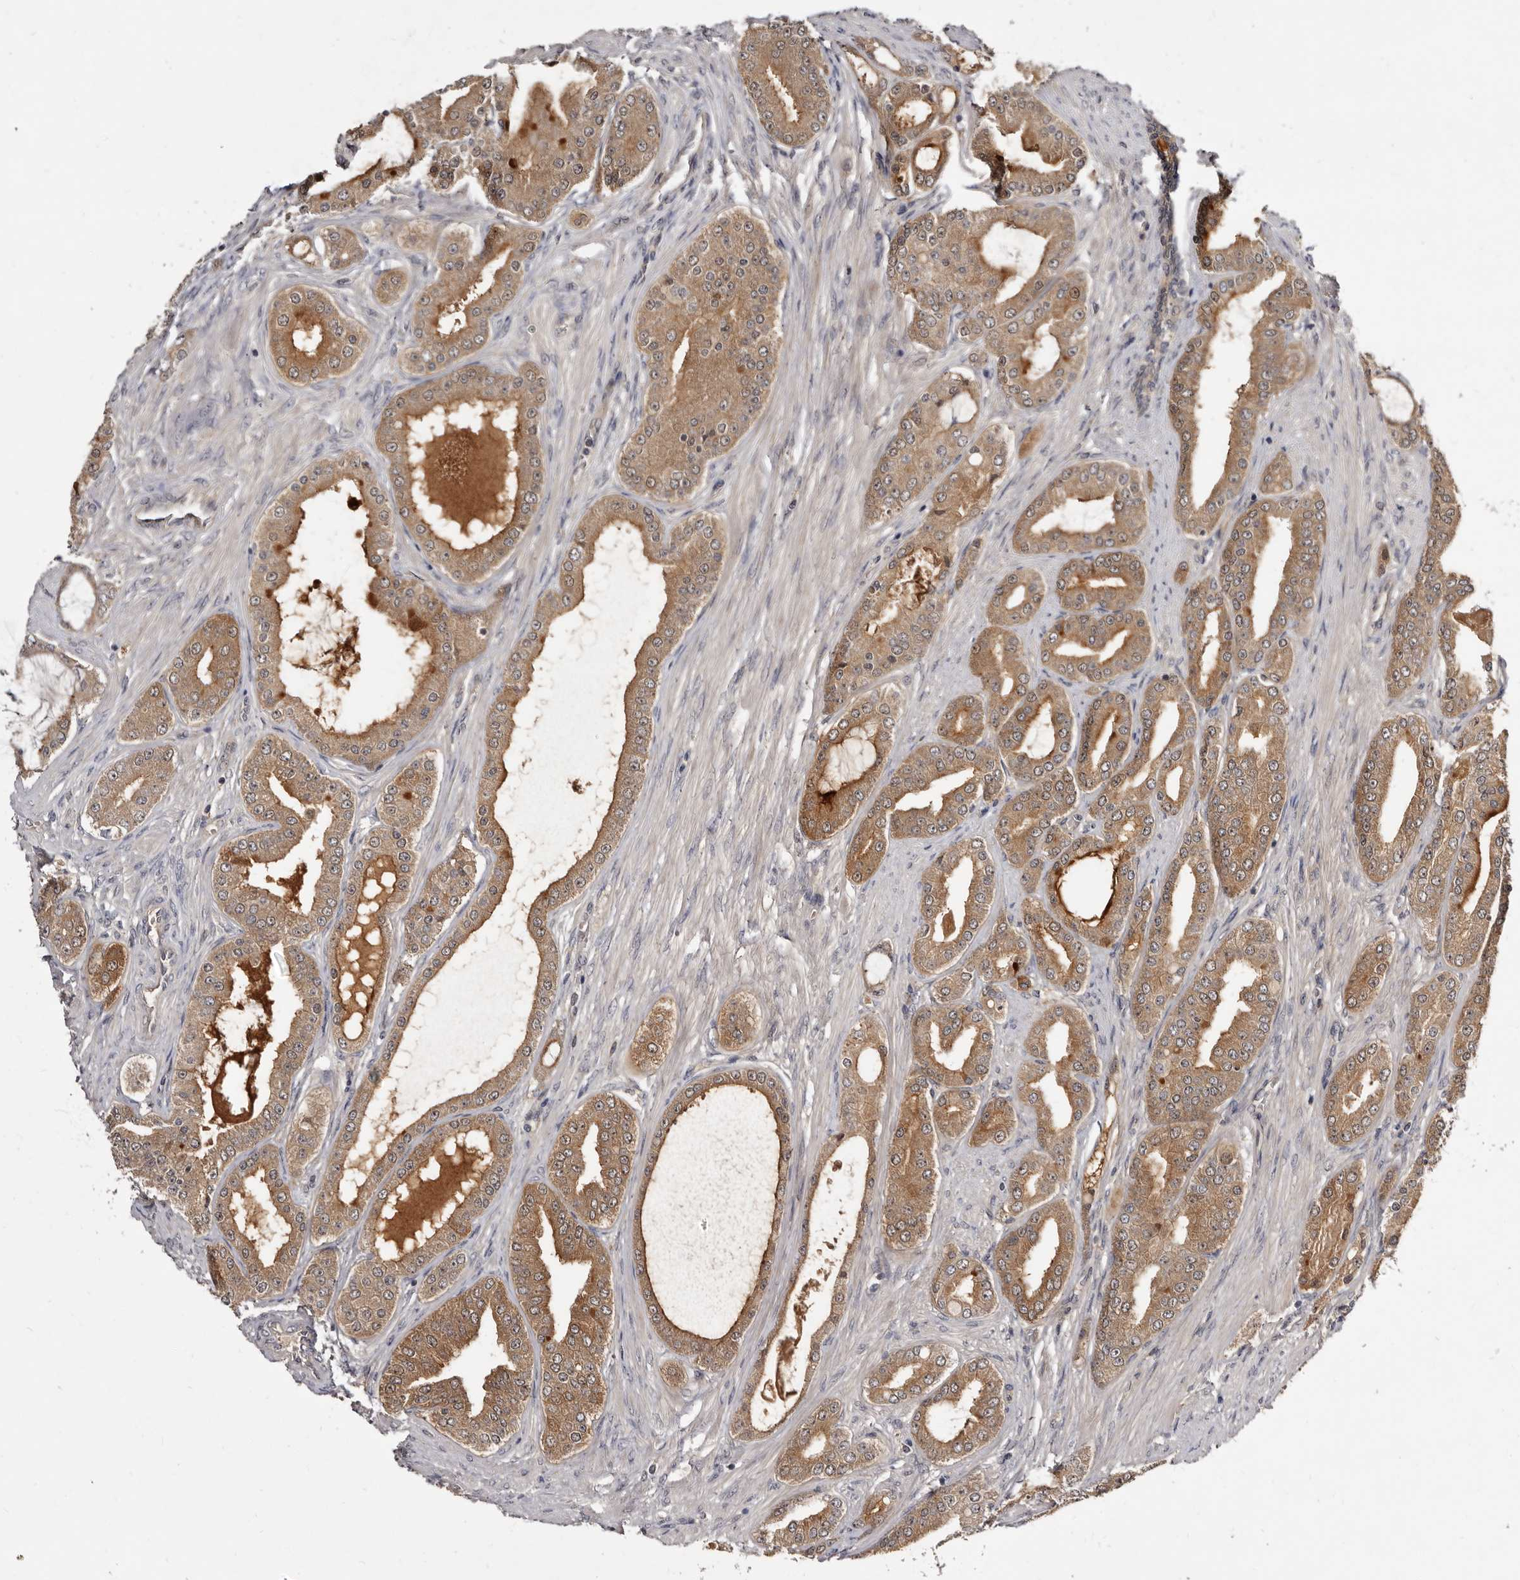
{"staining": {"intensity": "moderate", "quantity": ">75%", "location": "cytoplasmic/membranous"}, "tissue": "prostate cancer", "cell_type": "Tumor cells", "image_type": "cancer", "snomed": [{"axis": "morphology", "description": "Adenocarcinoma, High grade"}, {"axis": "topography", "description": "Prostate"}], "caption": "Protein expression analysis of prostate cancer demonstrates moderate cytoplasmic/membranous staining in about >75% of tumor cells.", "gene": "INAVA", "patient": {"sex": "male", "age": 60}}